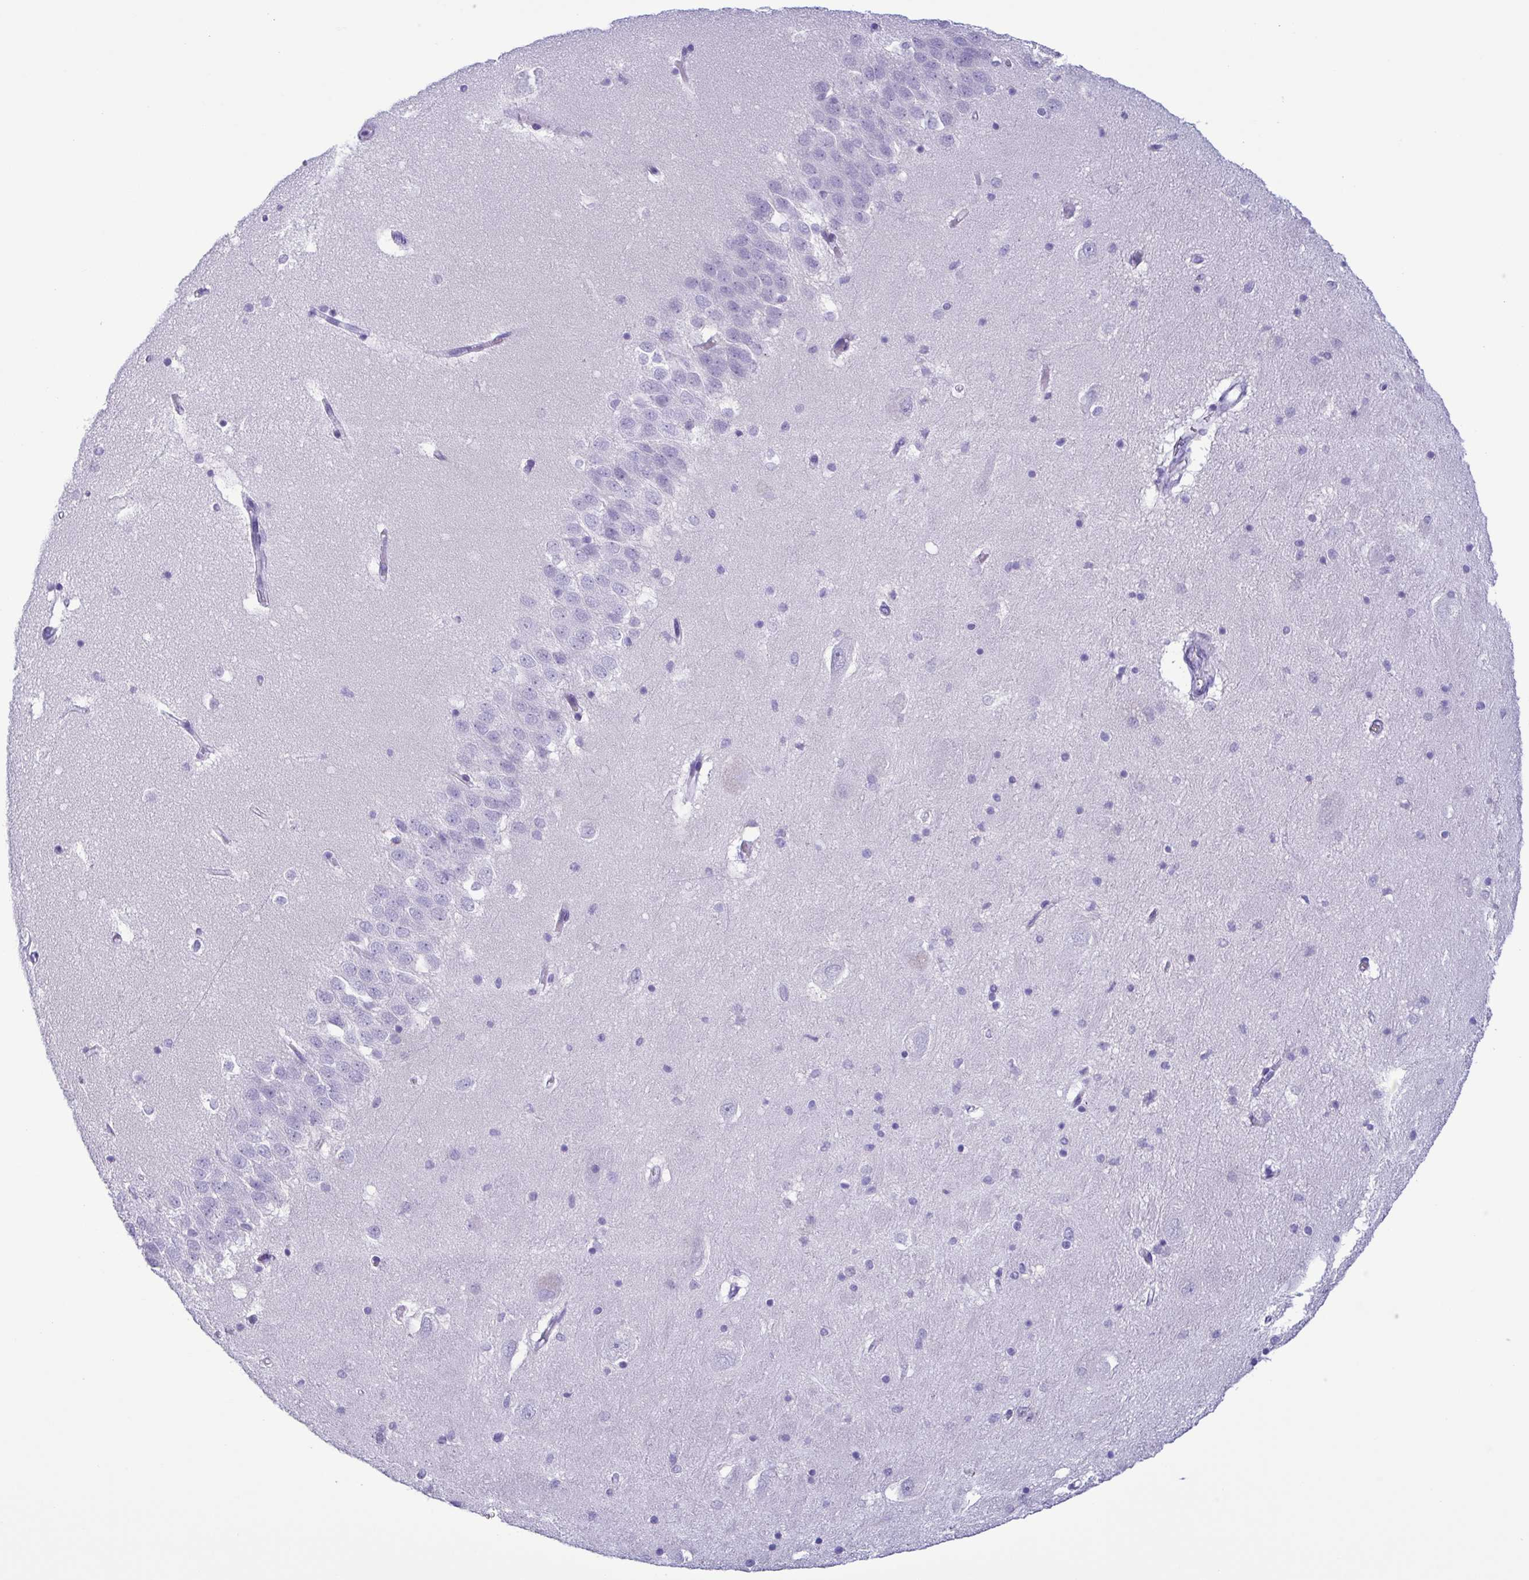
{"staining": {"intensity": "negative", "quantity": "none", "location": "none"}, "tissue": "hippocampus", "cell_type": "Glial cells", "image_type": "normal", "snomed": [{"axis": "morphology", "description": "Normal tissue, NOS"}, {"axis": "topography", "description": "Hippocampus"}], "caption": "The IHC micrograph has no significant staining in glial cells of hippocampus.", "gene": "TSPY10", "patient": {"sex": "male", "age": 58}}